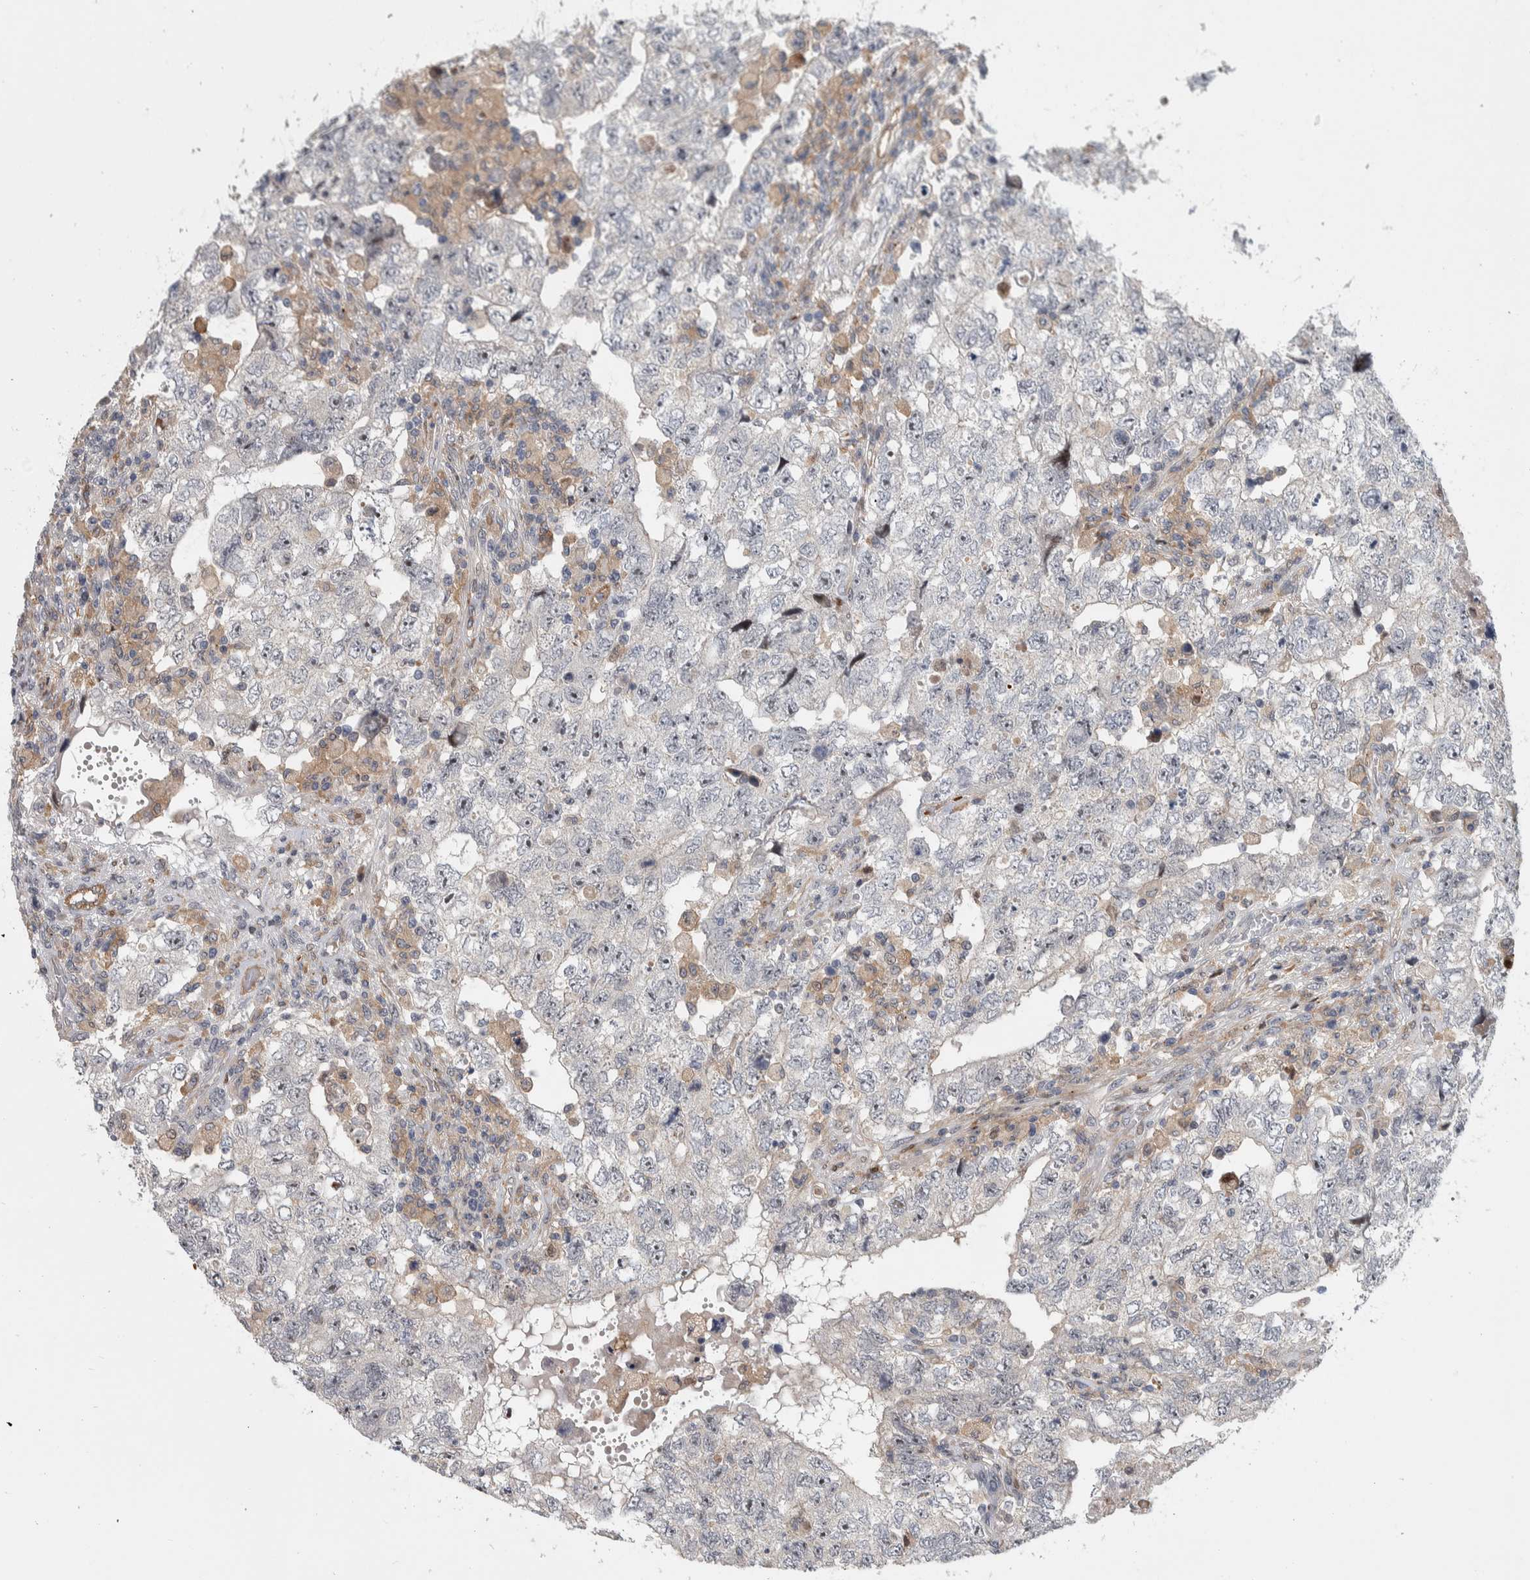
{"staining": {"intensity": "negative", "quantity": "none", "location": "none"}, "tissue": "testis cancer", "cell_type": "Tumor cells", "image_type": "cancer", "snomed": [{"axis": "morphology", "description": "Carcinoma, Embryonal, NOS"}, {"axis": "topography", "description": "Testis"}], "caption": "High power microscopy image of an immunohistochemistry image of embryonal carcinoma (testis), revealing no significant staining in tumor cells.", "gene": "MSL1", "patient": {"sex": "male", "age": 36}}